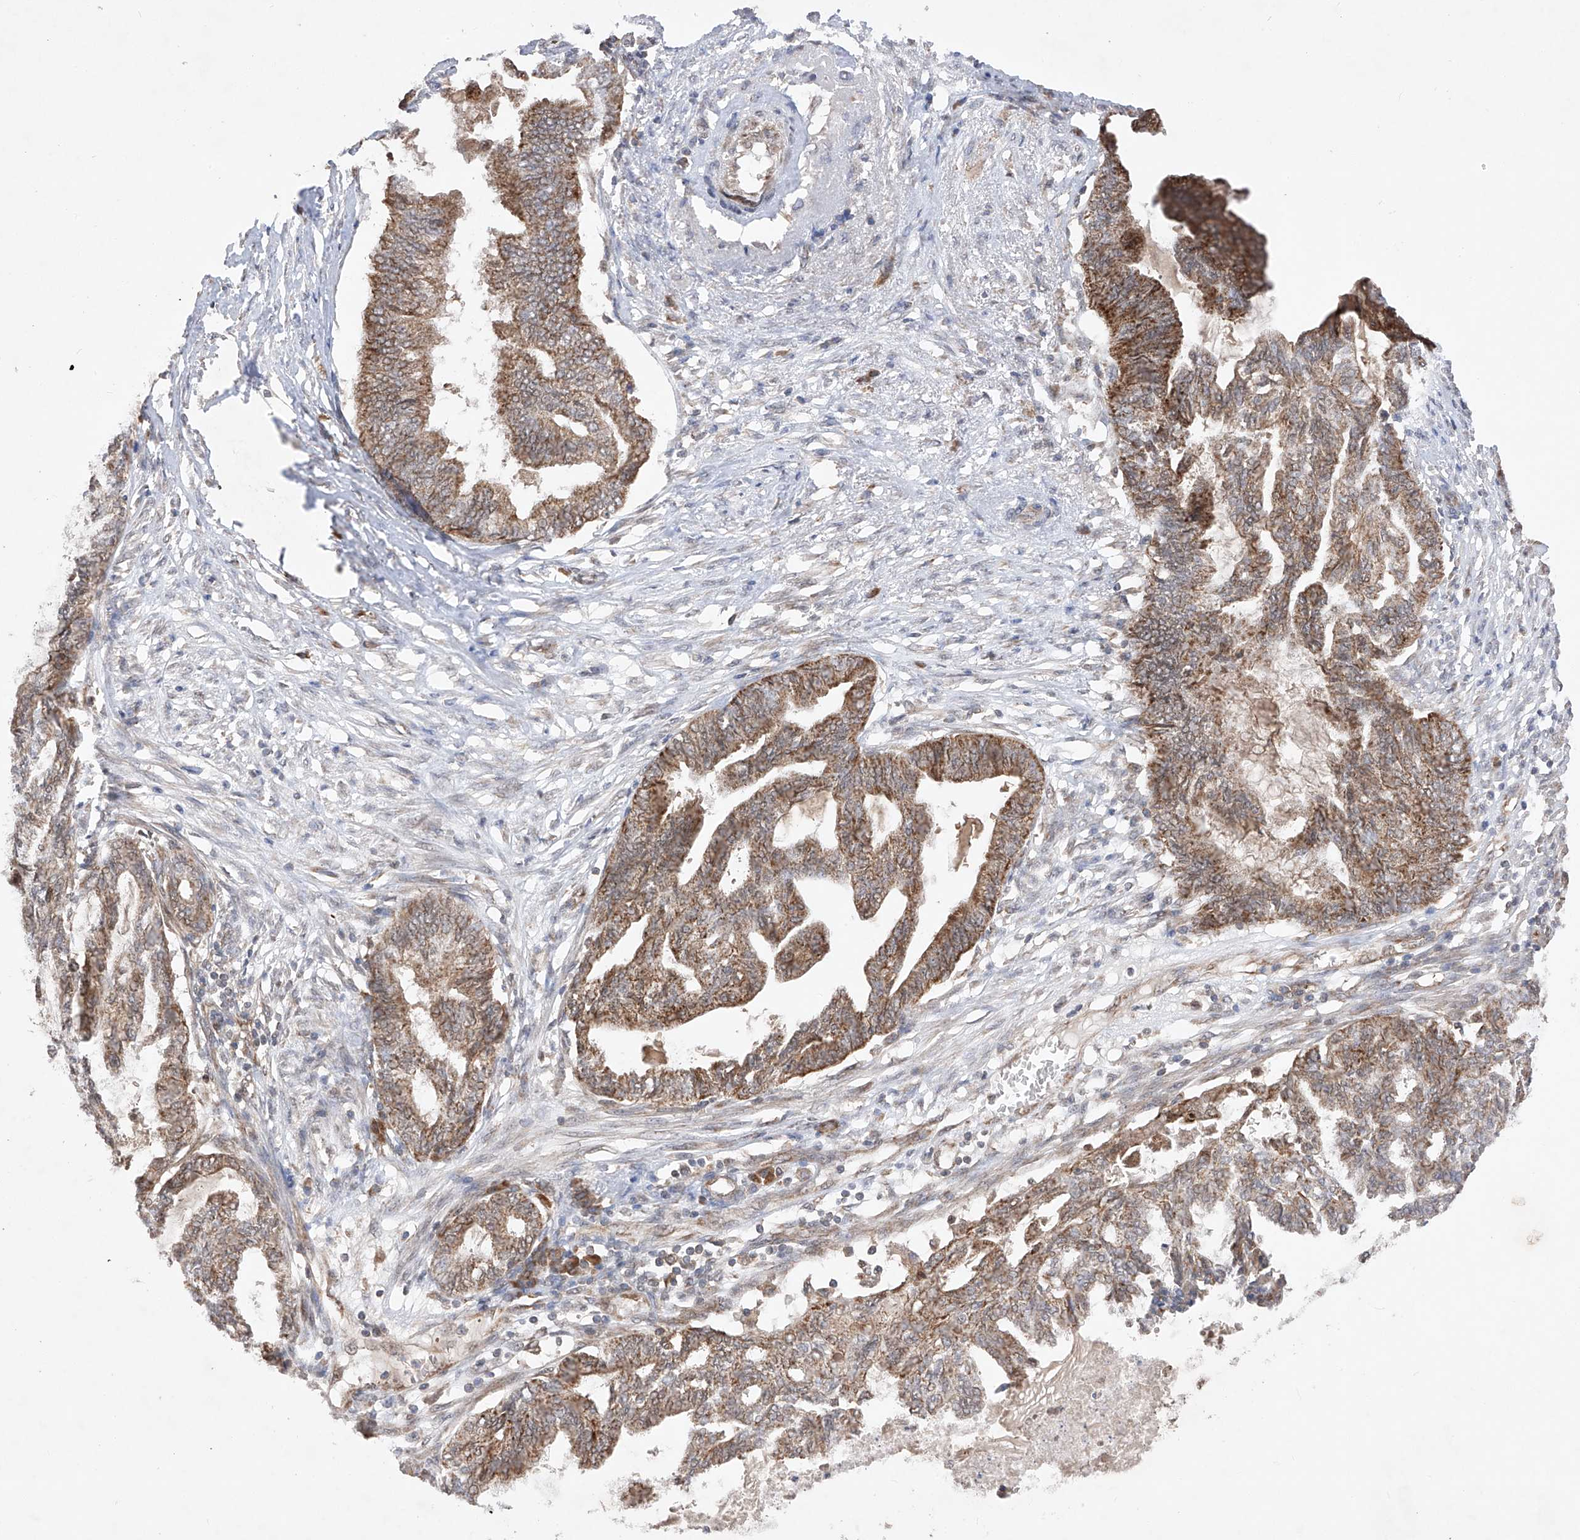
{"staining": {"intensity": "moderate", "quantity": ">75%", "location": "cytoplasmic/membranous"}, "tissue": "endometrial cancer", "cell_type": "Tumor cells", "image_type": "cancer", "snomed": [{"axis": "morphology", "description": "Adenocarcinoma, NOS"}, {"axis": "topography", "description": "Endometrium"}], "caption": "This is a micrograph of IHC staining of endometrial cancer, which shows moderate staining in the cytoplasmic/membranous of tumor cells.", "gene": "SDHAF4", "patient": {"sex": "female", "age": 86}}